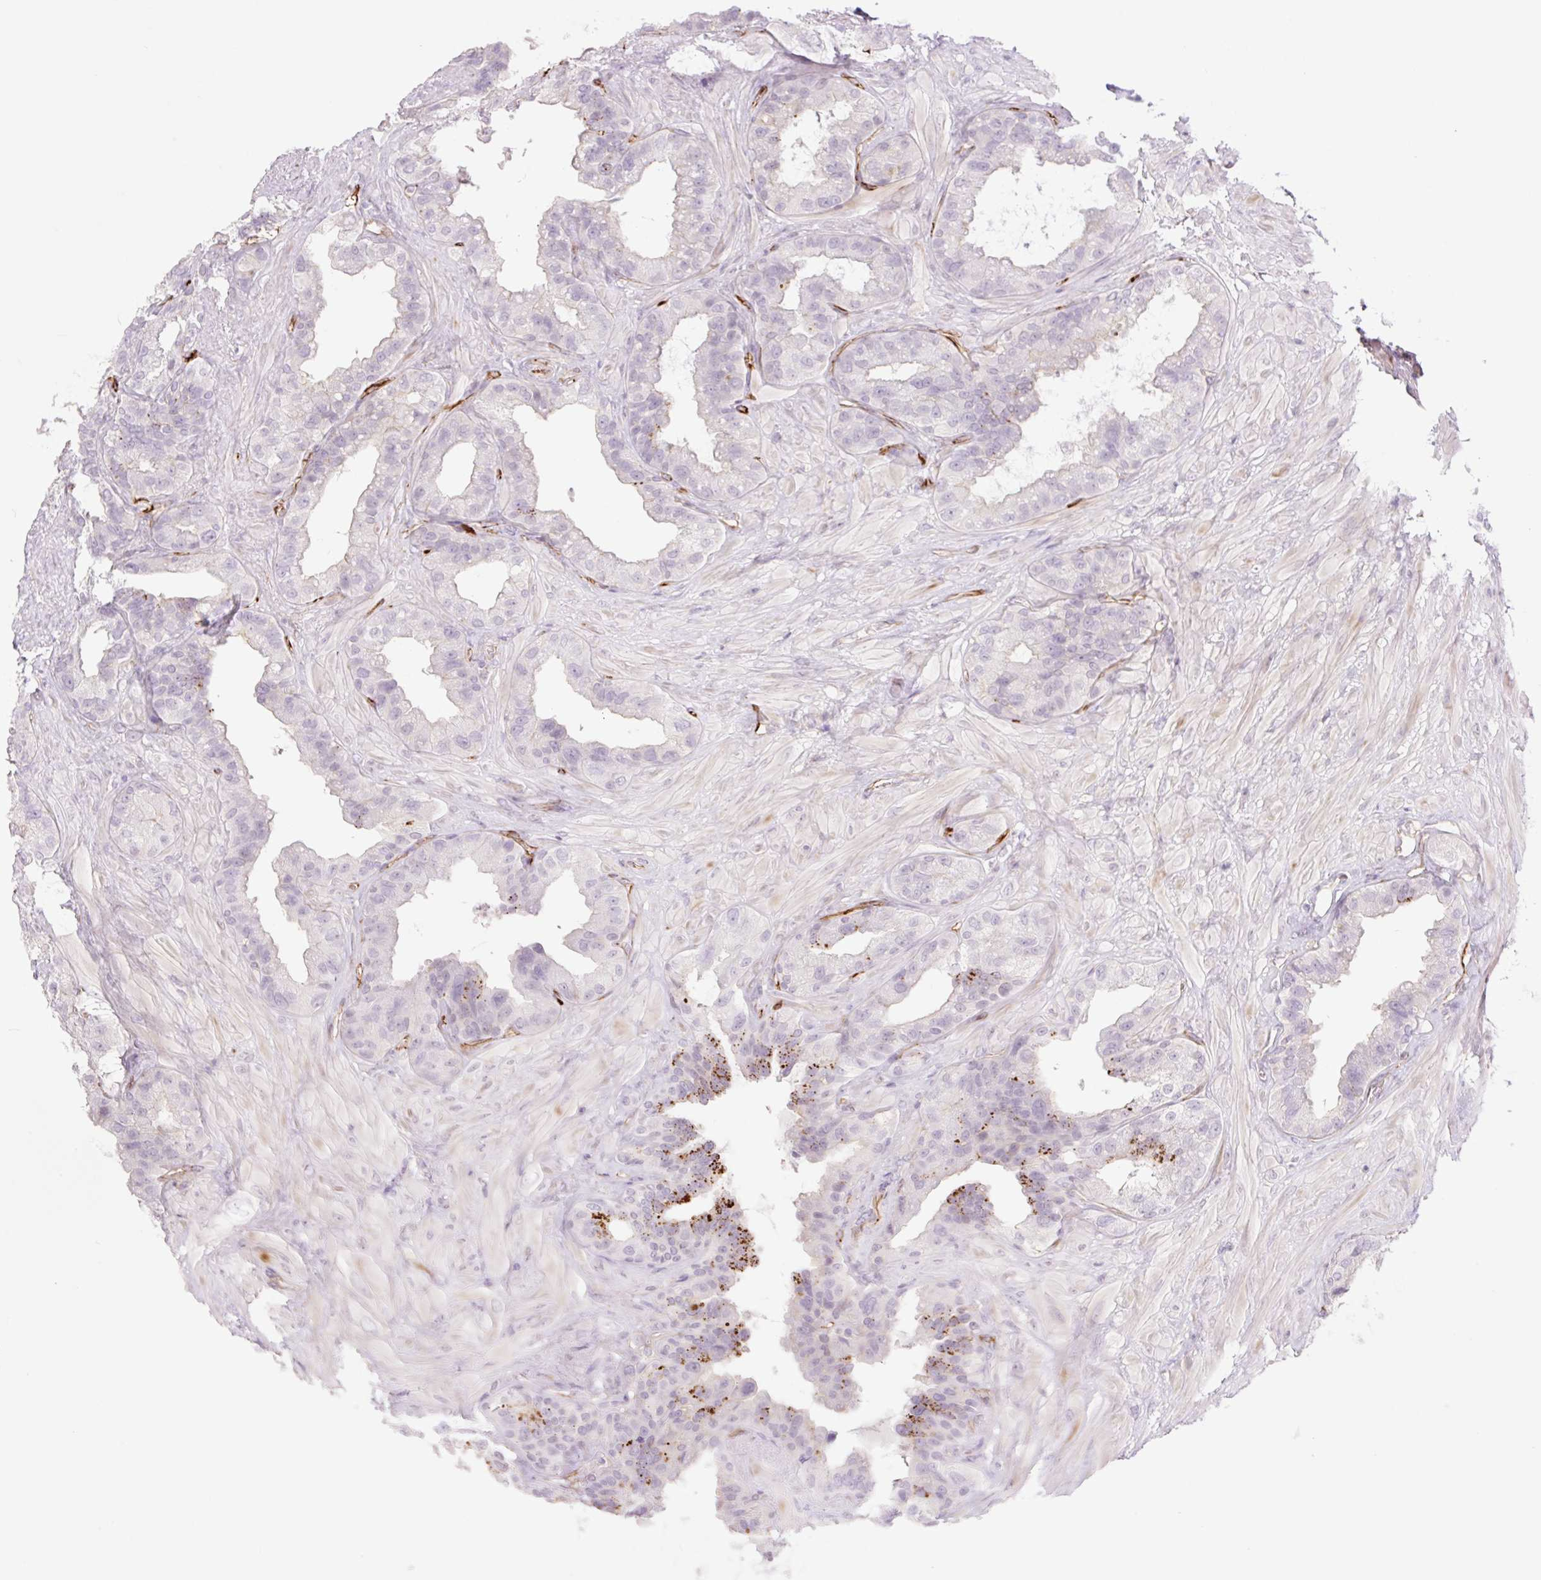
{"staining": {"intensity": "moderate", "quantity": "<25%", "location": "cytoplasmic/membranous"}, "tissue": "seminal vesicle", "cell_type": "Glandular cells", "image_type": "normal", "snomed": [{"axis": "morphology", "description": "Normal tissue, NOS"}, {"axis": "topography", "description": "Seminal veicle"}, {"axis": "topography", "description": "Peripheral nerve tissue"}], "caption": "Seminal vesicle stained with immunohistochemistry displays moderate cytoplasmic/membranous positivity in approximately <25% of glandular cells.", "gene": "ZFYVE21", "patient": {"sex": "male", "age": 76}}